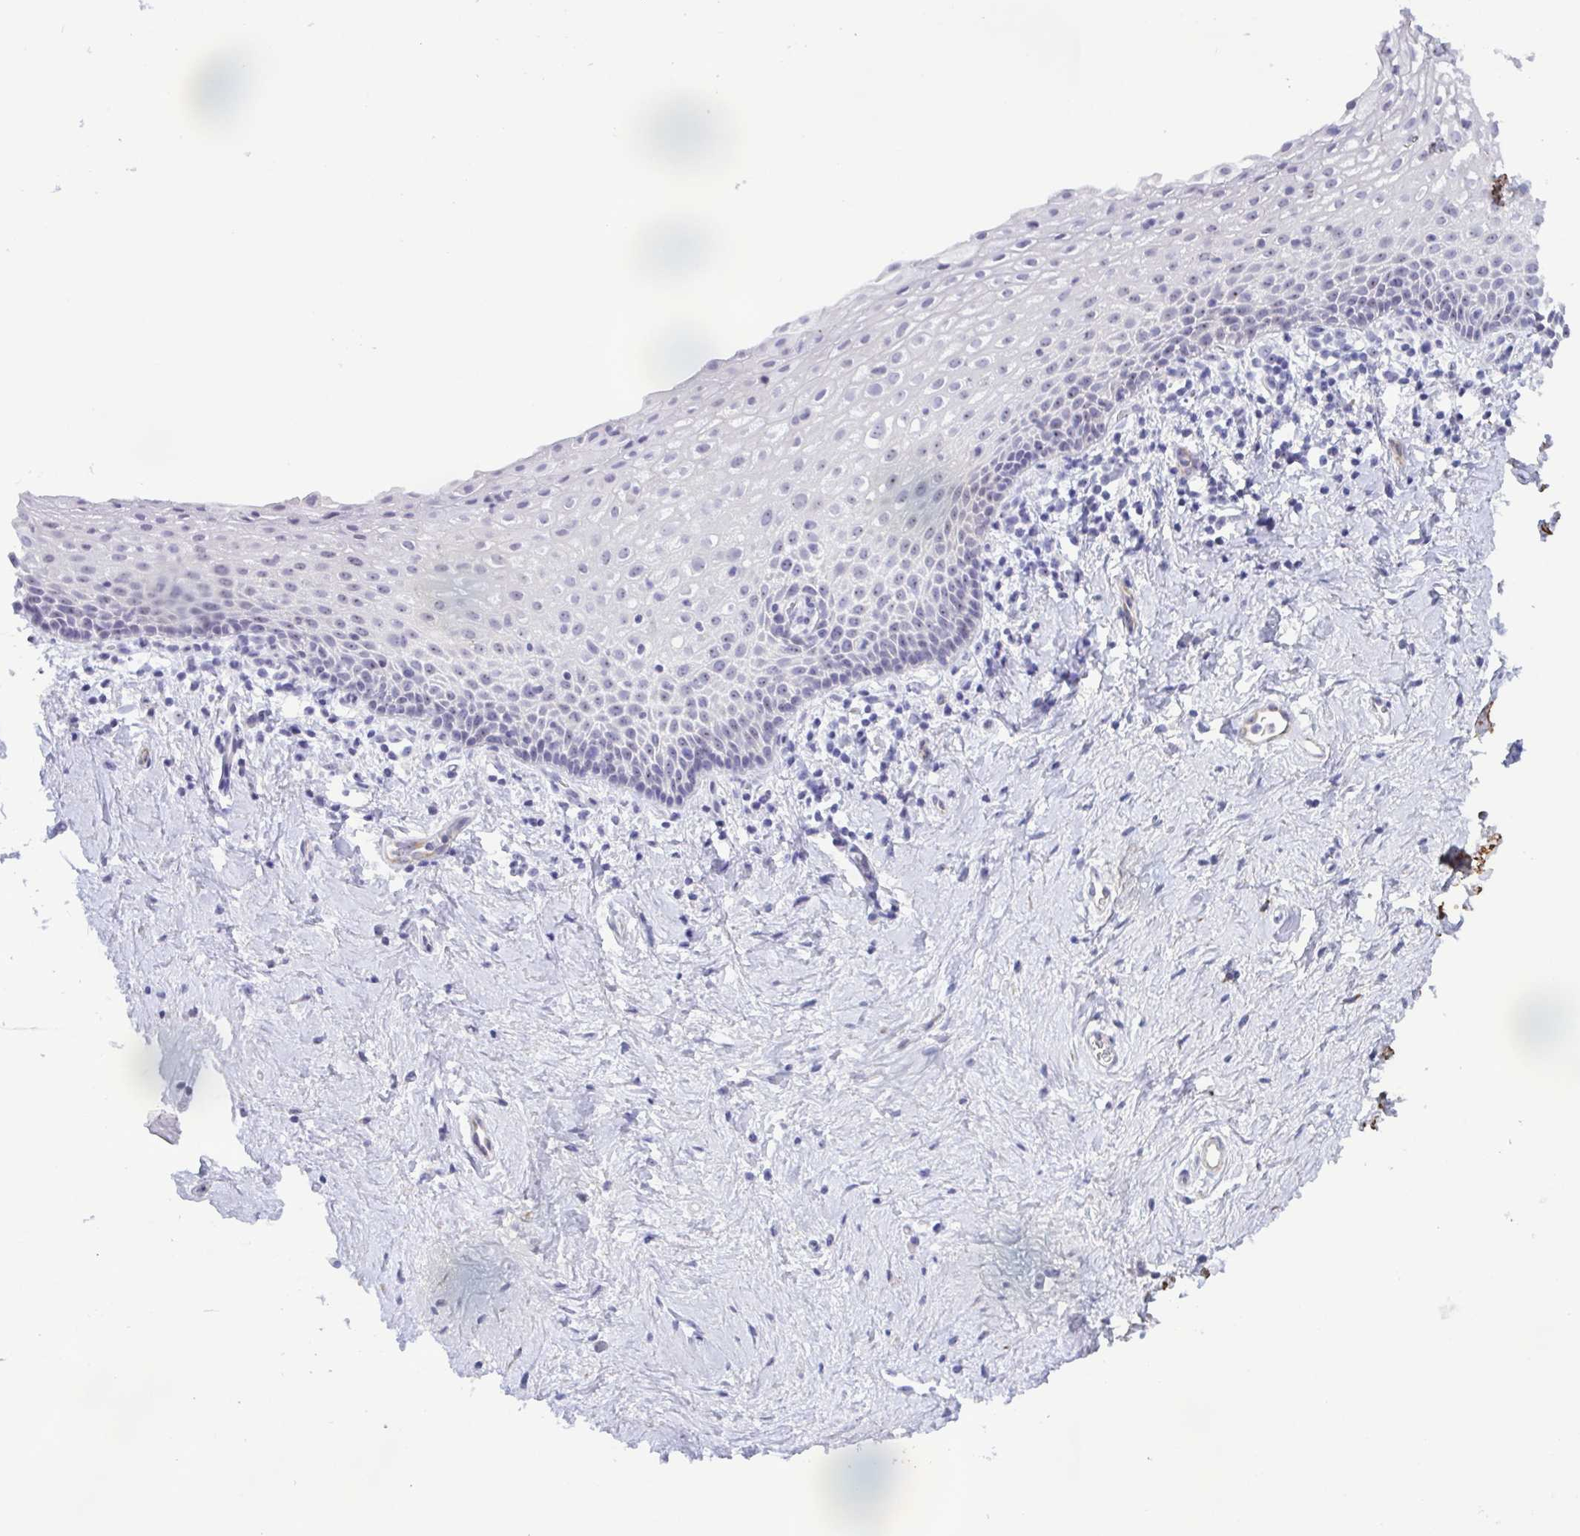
{"staining": {"intensity": "negative", "quantity": "none", "location": "none"}, "tissue": "vagina", "cell_type": "Squamous epithelial cells", "image_type": "normal", "snomed": [{"axis": "morphology", "description": "Normal tissue, NOS"}, {"axis": "topography", "description": "Vagina"}], "caption": "Immunohistochemical staining of normal human vagina exhibits no significant positivity in squamous epithelial cells.", "gene": "MYL7", "patient": {"sex": "female", "age": 61}}